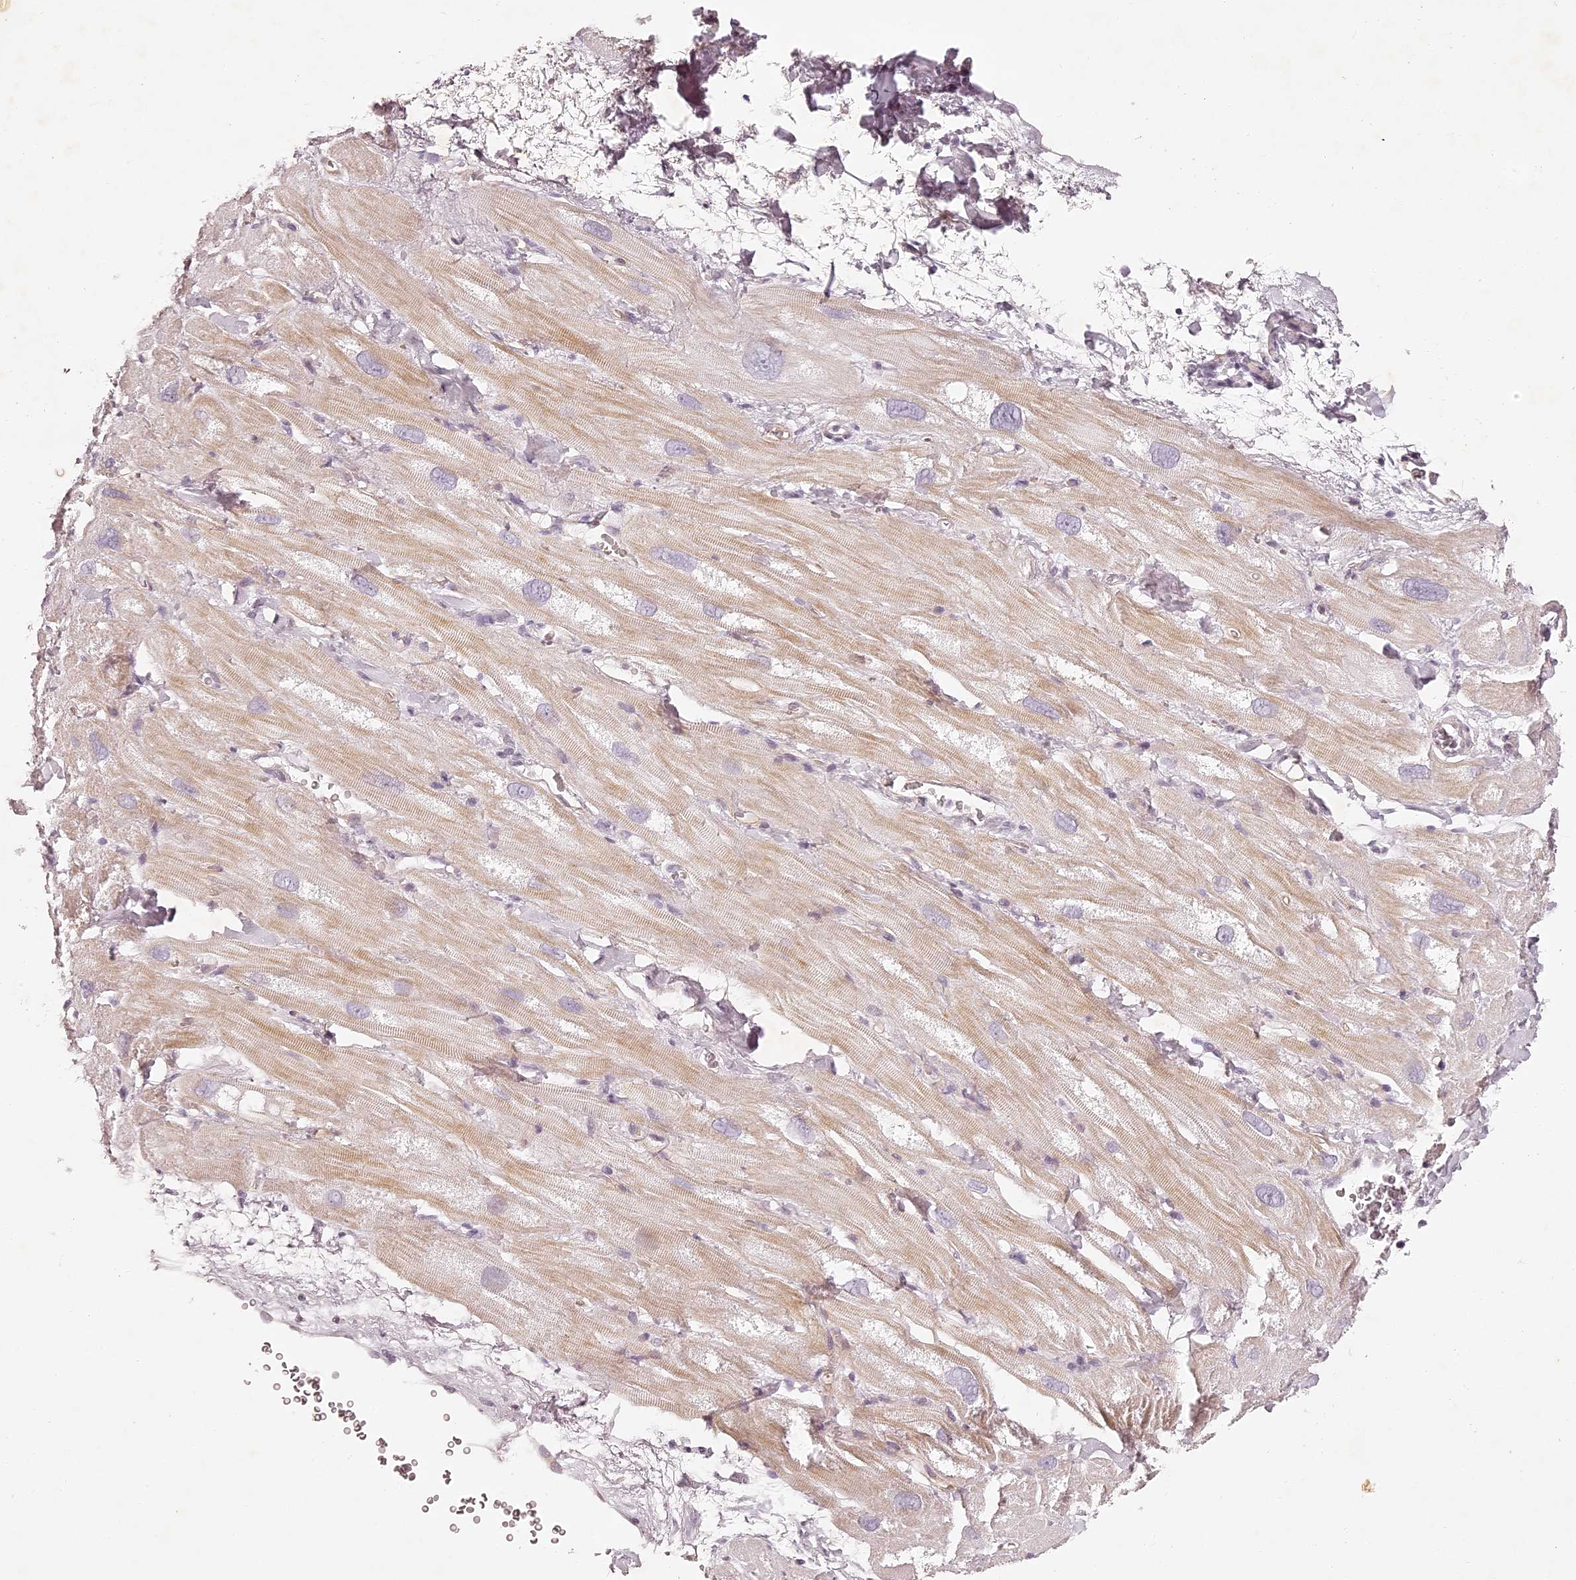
{"staining": {"intensity": "weak", "quantity": "25%-75%", "location": "cytoplasmic/membranous"}, "tissue": "heart muscle", "cell_type": "Cardiomyocytes", "image_type": "normal", "snomed": [{"axis": "morphology", "description": "Normal tissue, NOS"}, {"axis": "topography", "description": "Heart"}], "caption": "Human heart muscle stained with a brown dye shows weak cytoplasmic/membranous positive staining in approximately 25%-75% of cardiomyocytes.", "gene": "ELAPOR1", "patient": {"sex": "male", "age": 49}}